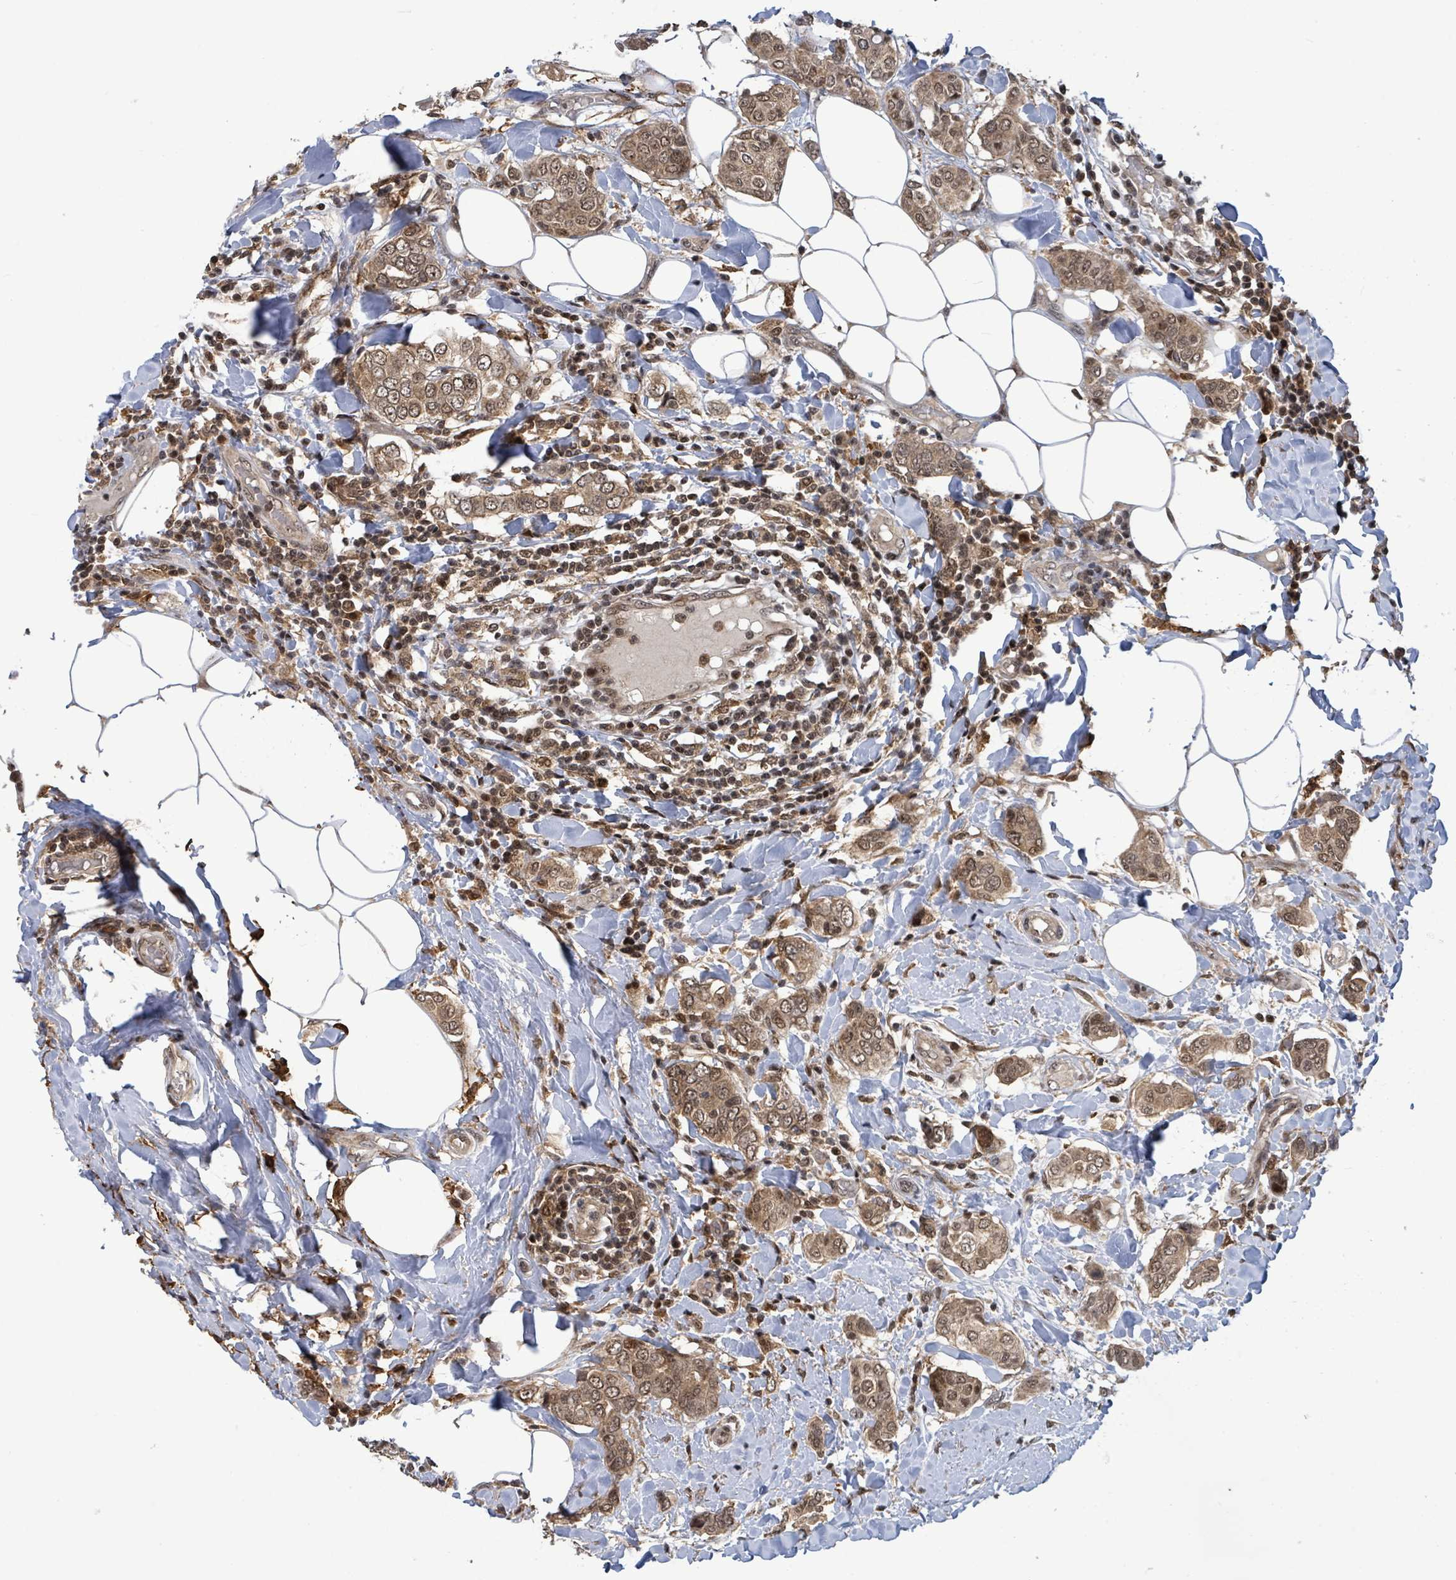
{"staining": {"intensity": "moderate", "quantity": ">75%", "location": "cytoplasmic/membranous,nuclear"}, "tissue": "breast cancer", "cell_type": "Tumor cells", "image_type": "cancer", "snomed": [{"axis": "morphology", "description": "Lobular carcinoma"}, {"axis": "topography", "description": "Breast"}], "caption": "Immunohistochemistry (IHC) staining of lobular carcinoma (breast), which reveals medium levels of moderate cytoplasmic/membranous and nuclear positivity in about >75% of tumor cells indicating moderate cytoplasmic/membranous and nuclear protein expression. The staining was performed using DAB (3,3'-diaminobenzidine) (brown) for protein detection and nuclei were counterstained in hematoxylin (blue).", "gene": "FBXO6", "patient": {"sex": "female", "age": 51}}